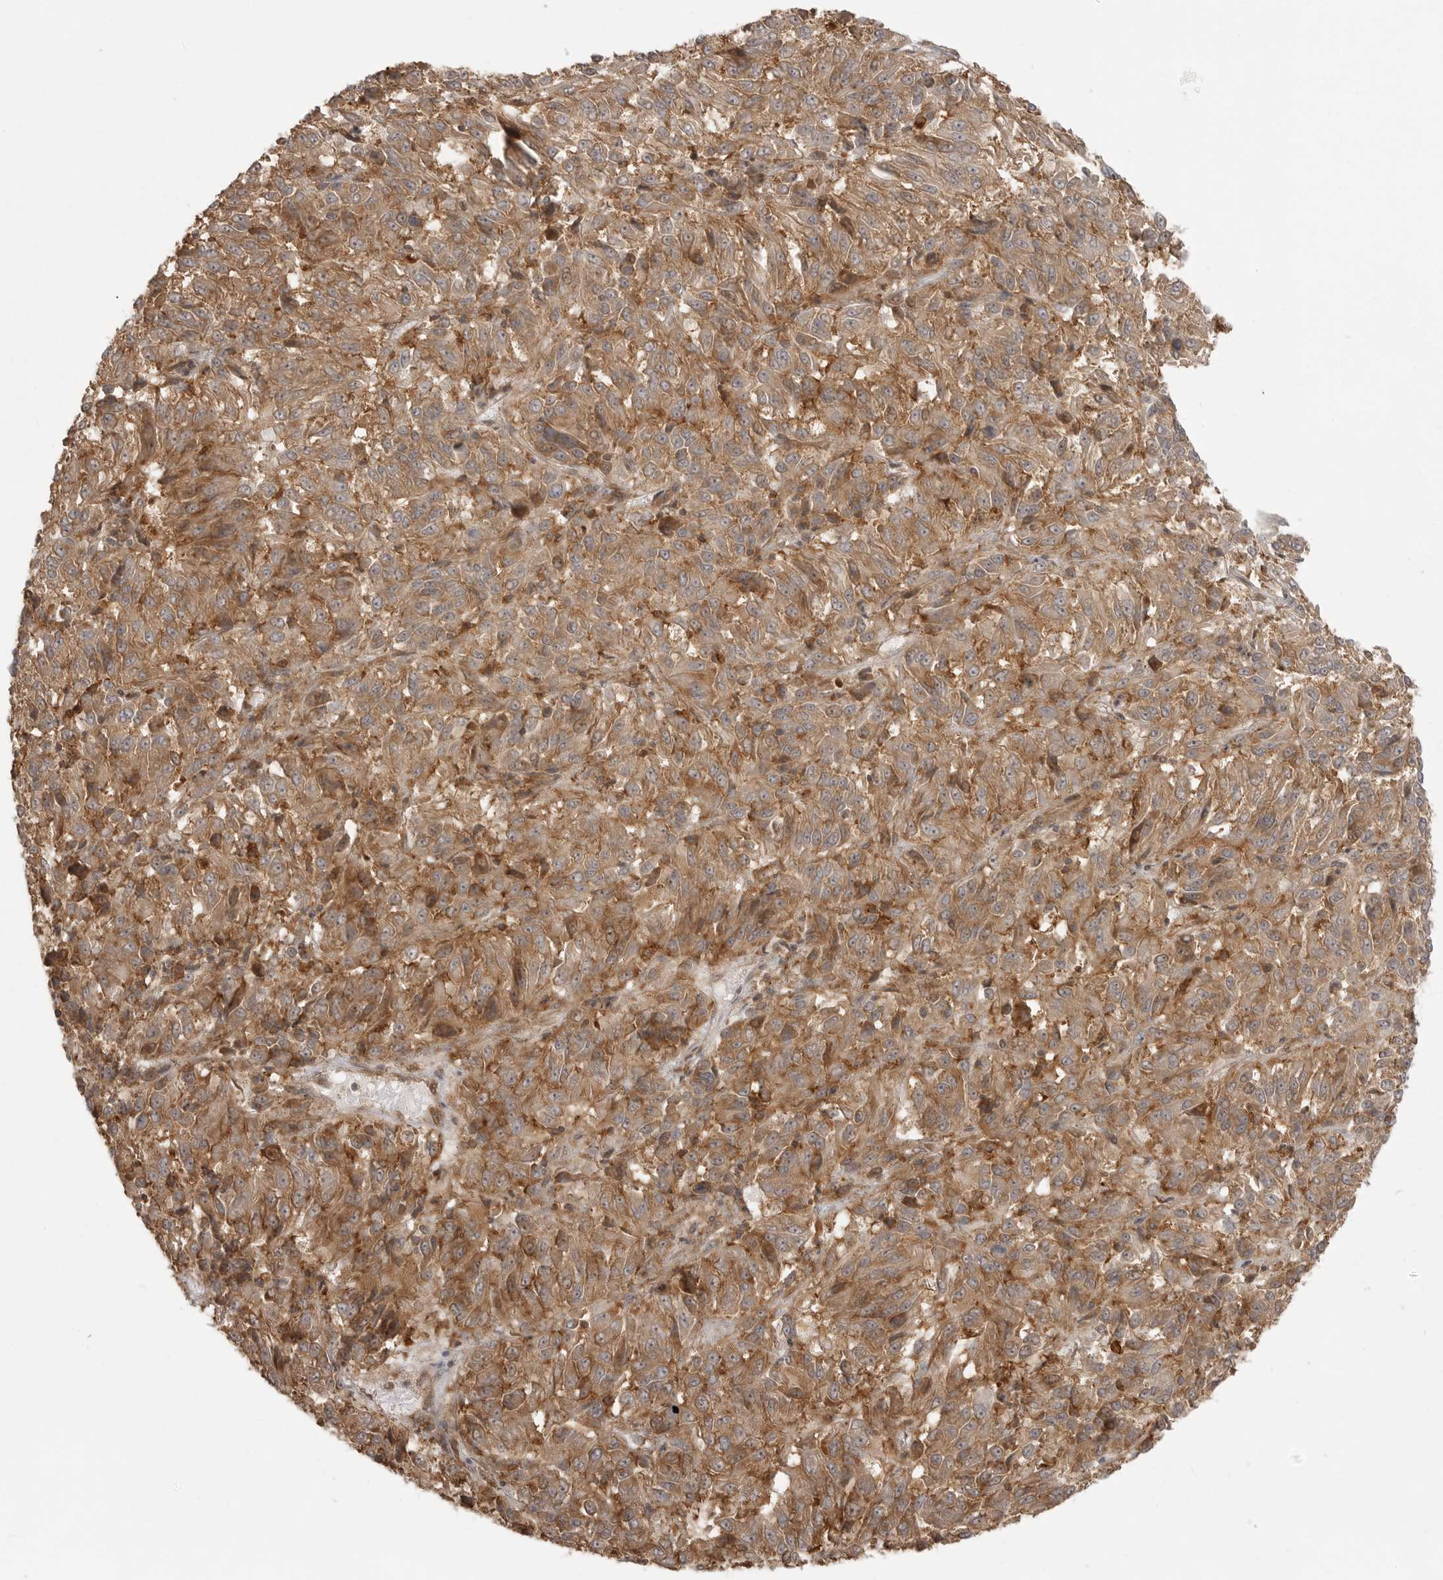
{"staining": {"intensity": "moderate", "quantity": ">75%", "location": "cytoplasmic/membranous"}, "tissue": "melanoma", "cell_type": "Tumor cells", "image_type": "cancer", "snomed": [{"axis": "morphology", "description": "Malignant melanoma, Metastatic site"}, {"axis": "topography", "description": "Lung"}], "caption": "An image of malignant melanoma (metastatic site) stained for a protein exhibits moderate cytoplasmic/membranous brown staining in tumor cells. The staining was performed using DAB (3,3'-diaminobenzidine), with brown indicating positive protein expression. Nuclei are stained blue with hematoxylin.", "gene": "FAT3", "patient": {"sex": "male", "age": 64}}